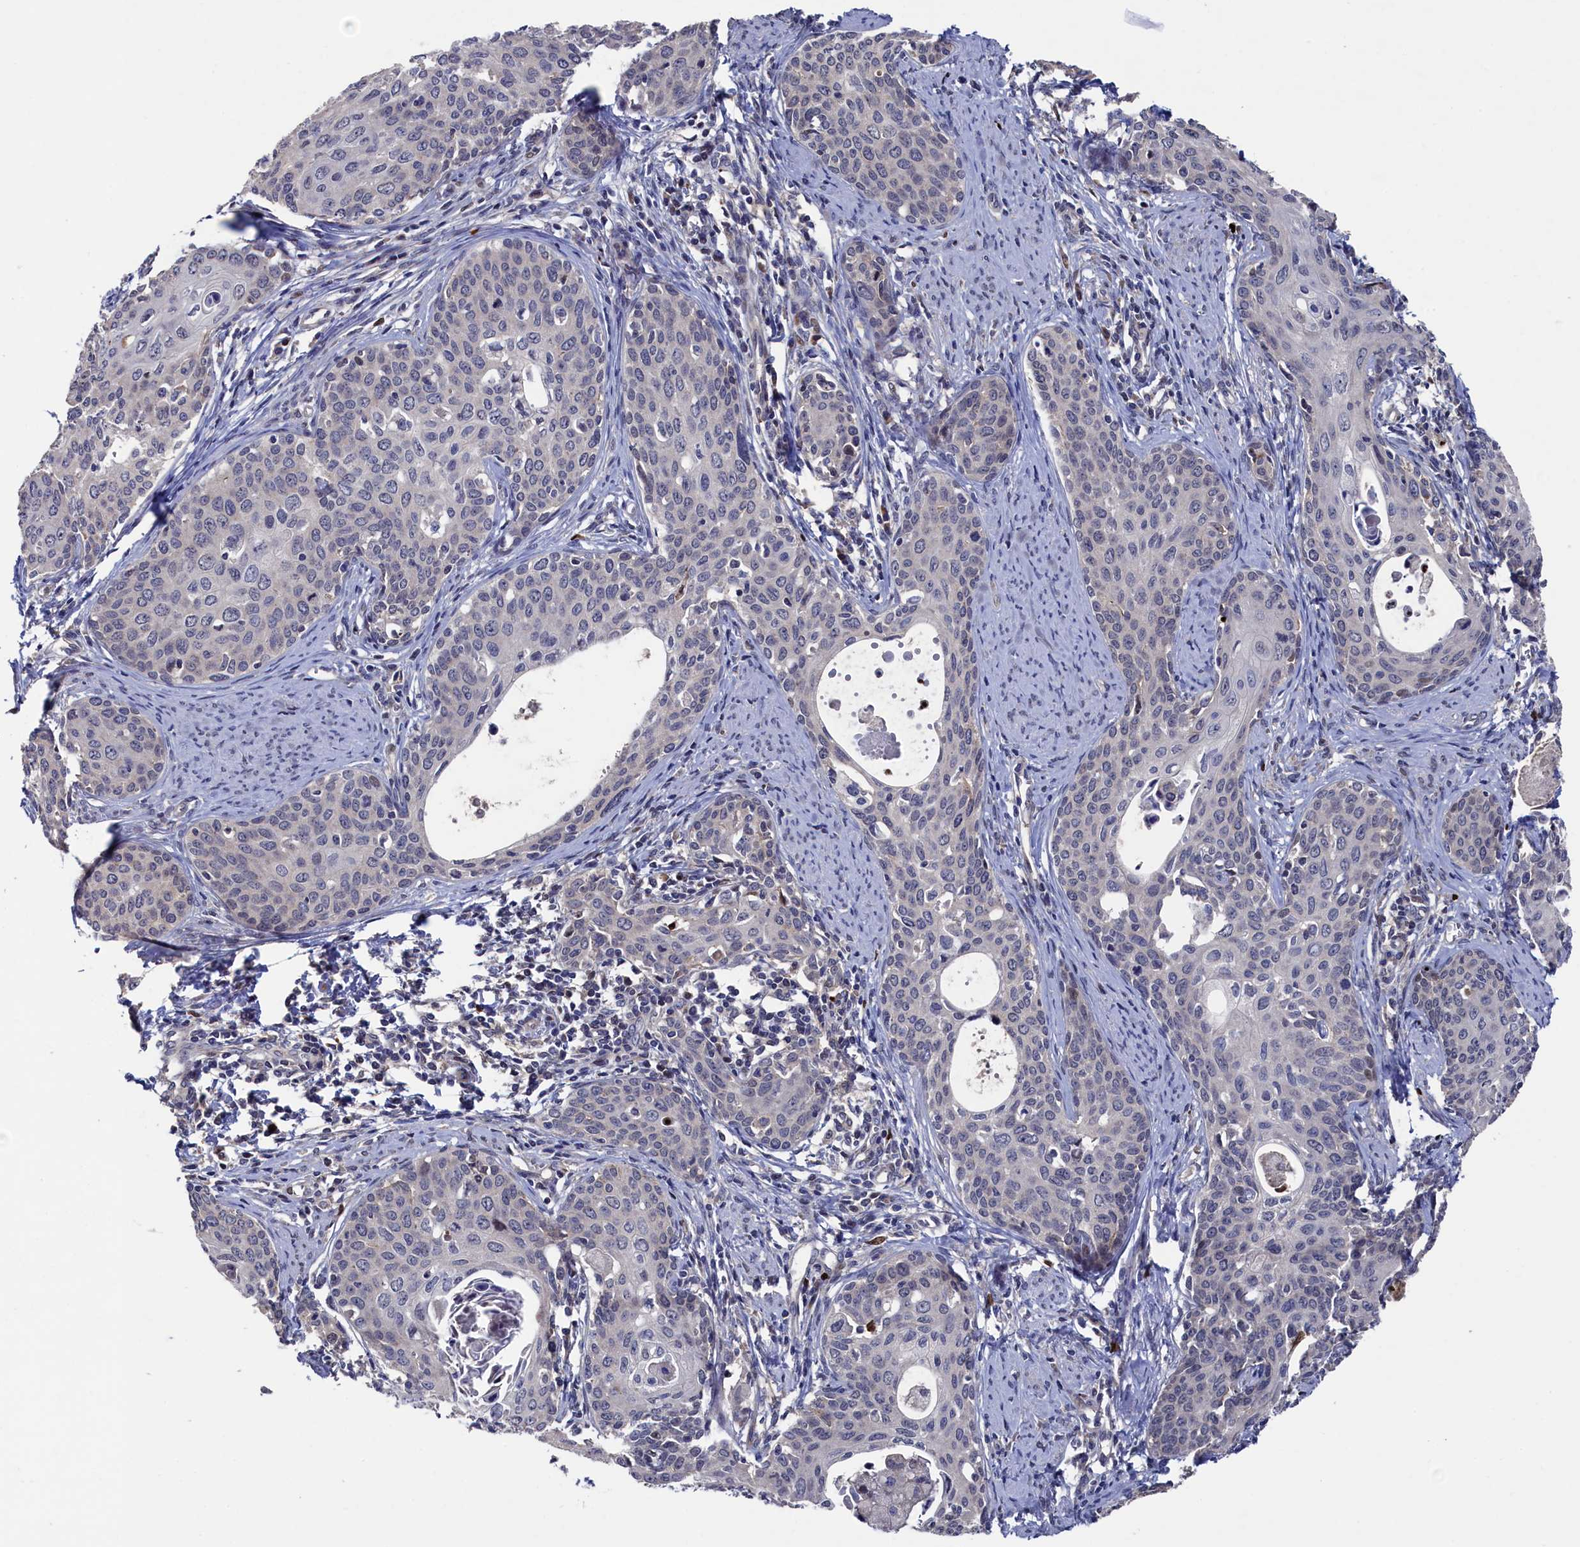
{"staining": {"intensity": "negative", "quantity": "none", "location": "none"}, "tissue": "cervical cancer", "cell_type": "Tumor cells", "image_type": "cancer", "snomed": [{"axis": "morphology", "description": "Squamous cell carcinoma, NOS"}, {"axis": "topography", "description": "Cervix"}], "caption": "Immunohistochemistry (IHC) micrograph of human squamous cell carcinoma (cervical) stained for a protein (brown), which shows no staining in tumor cells. Brightfield microscopy of immunohistochemistry stained with DAB (3,3'-diaminobenzidine) (brown) and hematoxylin (blue), captured at high magnification.", "gene": "ZNF891", "patient": {"sex": "female", "age": 52}}